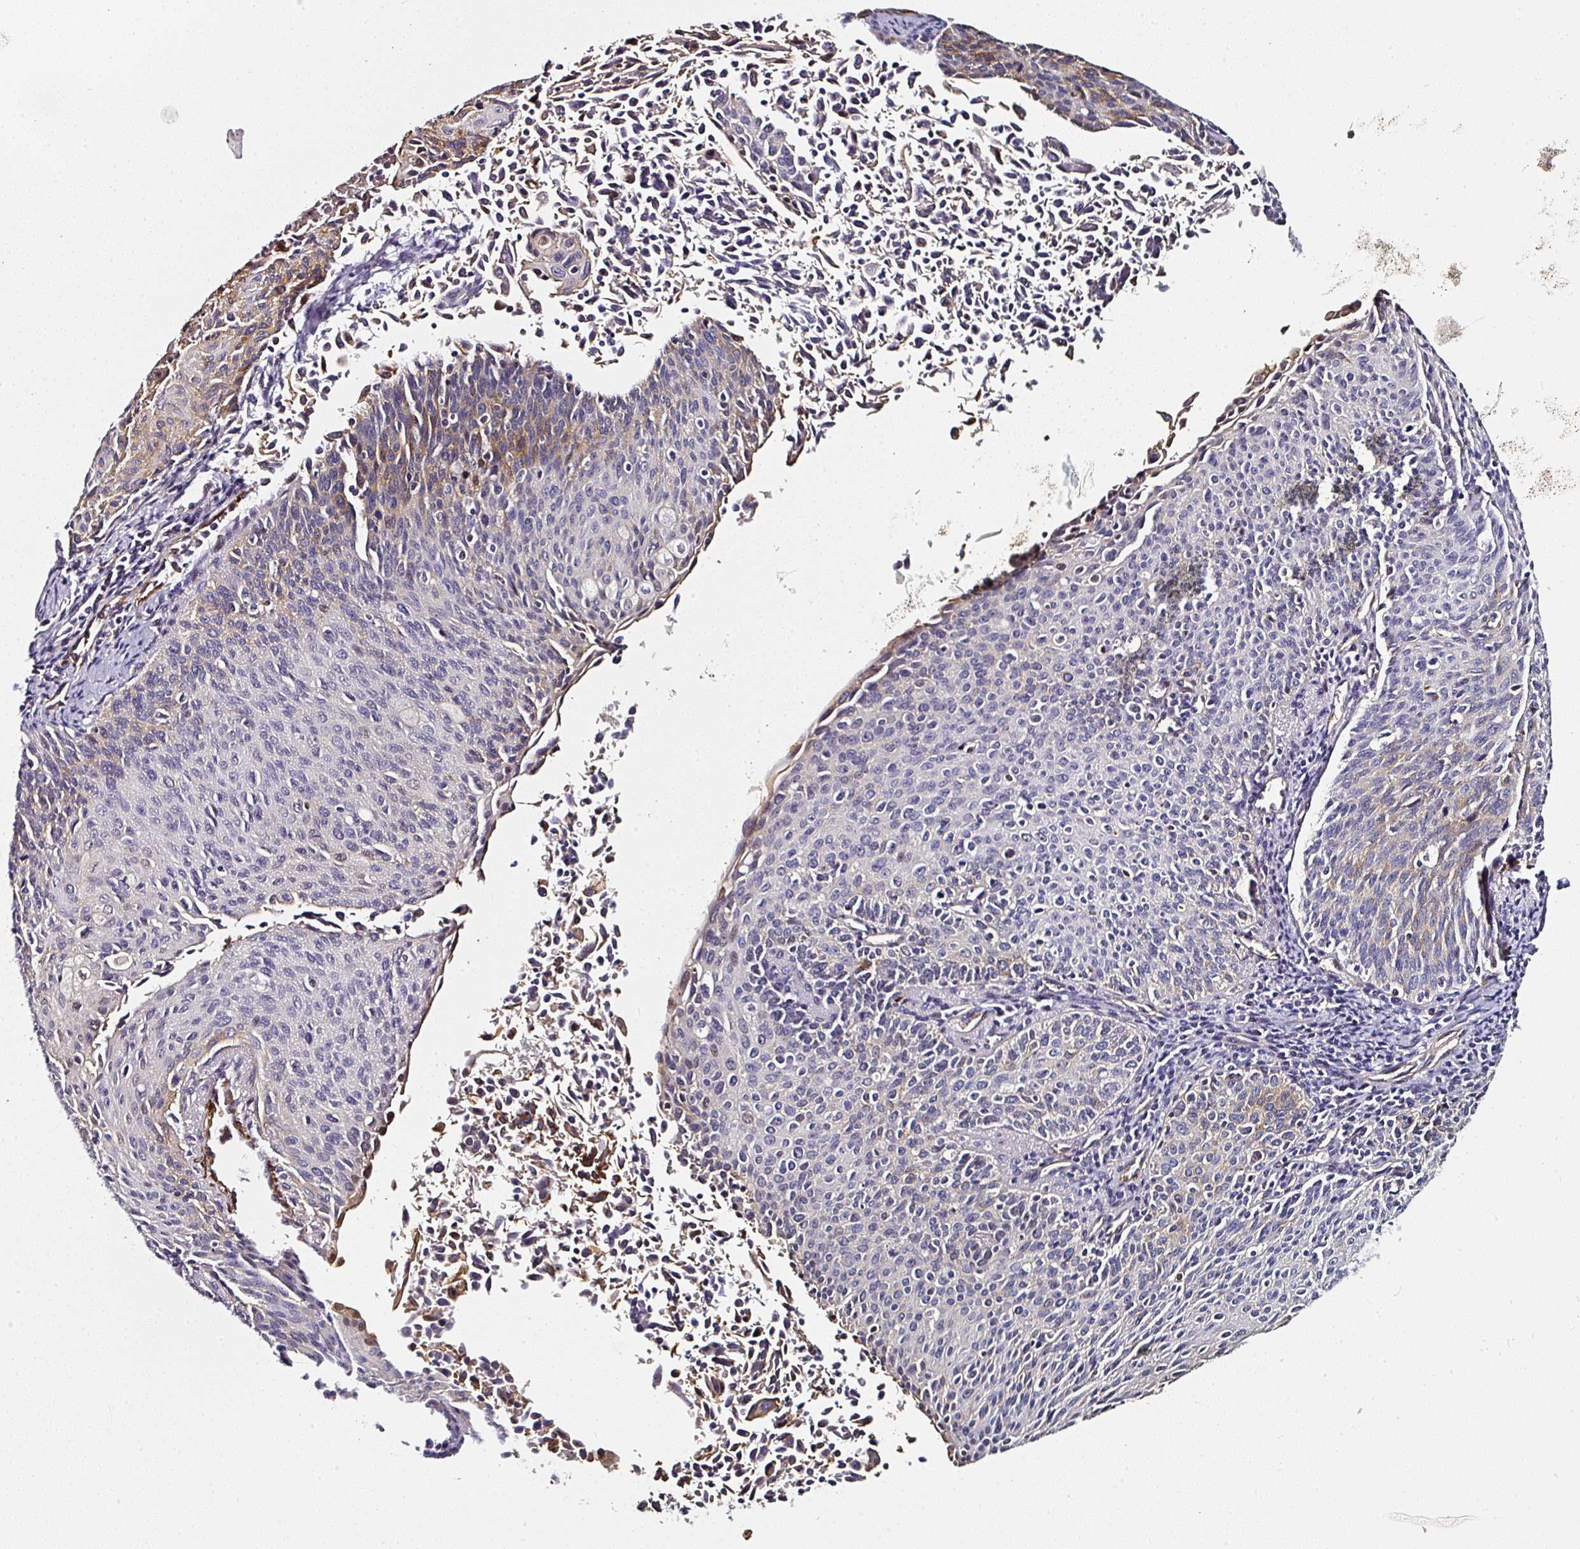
{"staining": {"intensity": "moderate", "quantity": "25%-75%", "location": "cytoplasmic/membranous"}, "tissue": "cervical cancer", "cell_type": "Tumor cells", "image_type": "cancer", "snomed": [{"axis": "morphology", "description": "Squamous cell carcinoma, NOS"}, {"axis": "topography", "description": "Cervix"}], "caption": "Immunohistochemical staining of cervical cancer (squamous cell carcinoma) reveals medium levels of moderate cytoplasmic/membranous positivity in approximately 25%-75% of tumor cells.", "gene": "BEND5", "patient": {"sex": "female", "age": 55}}